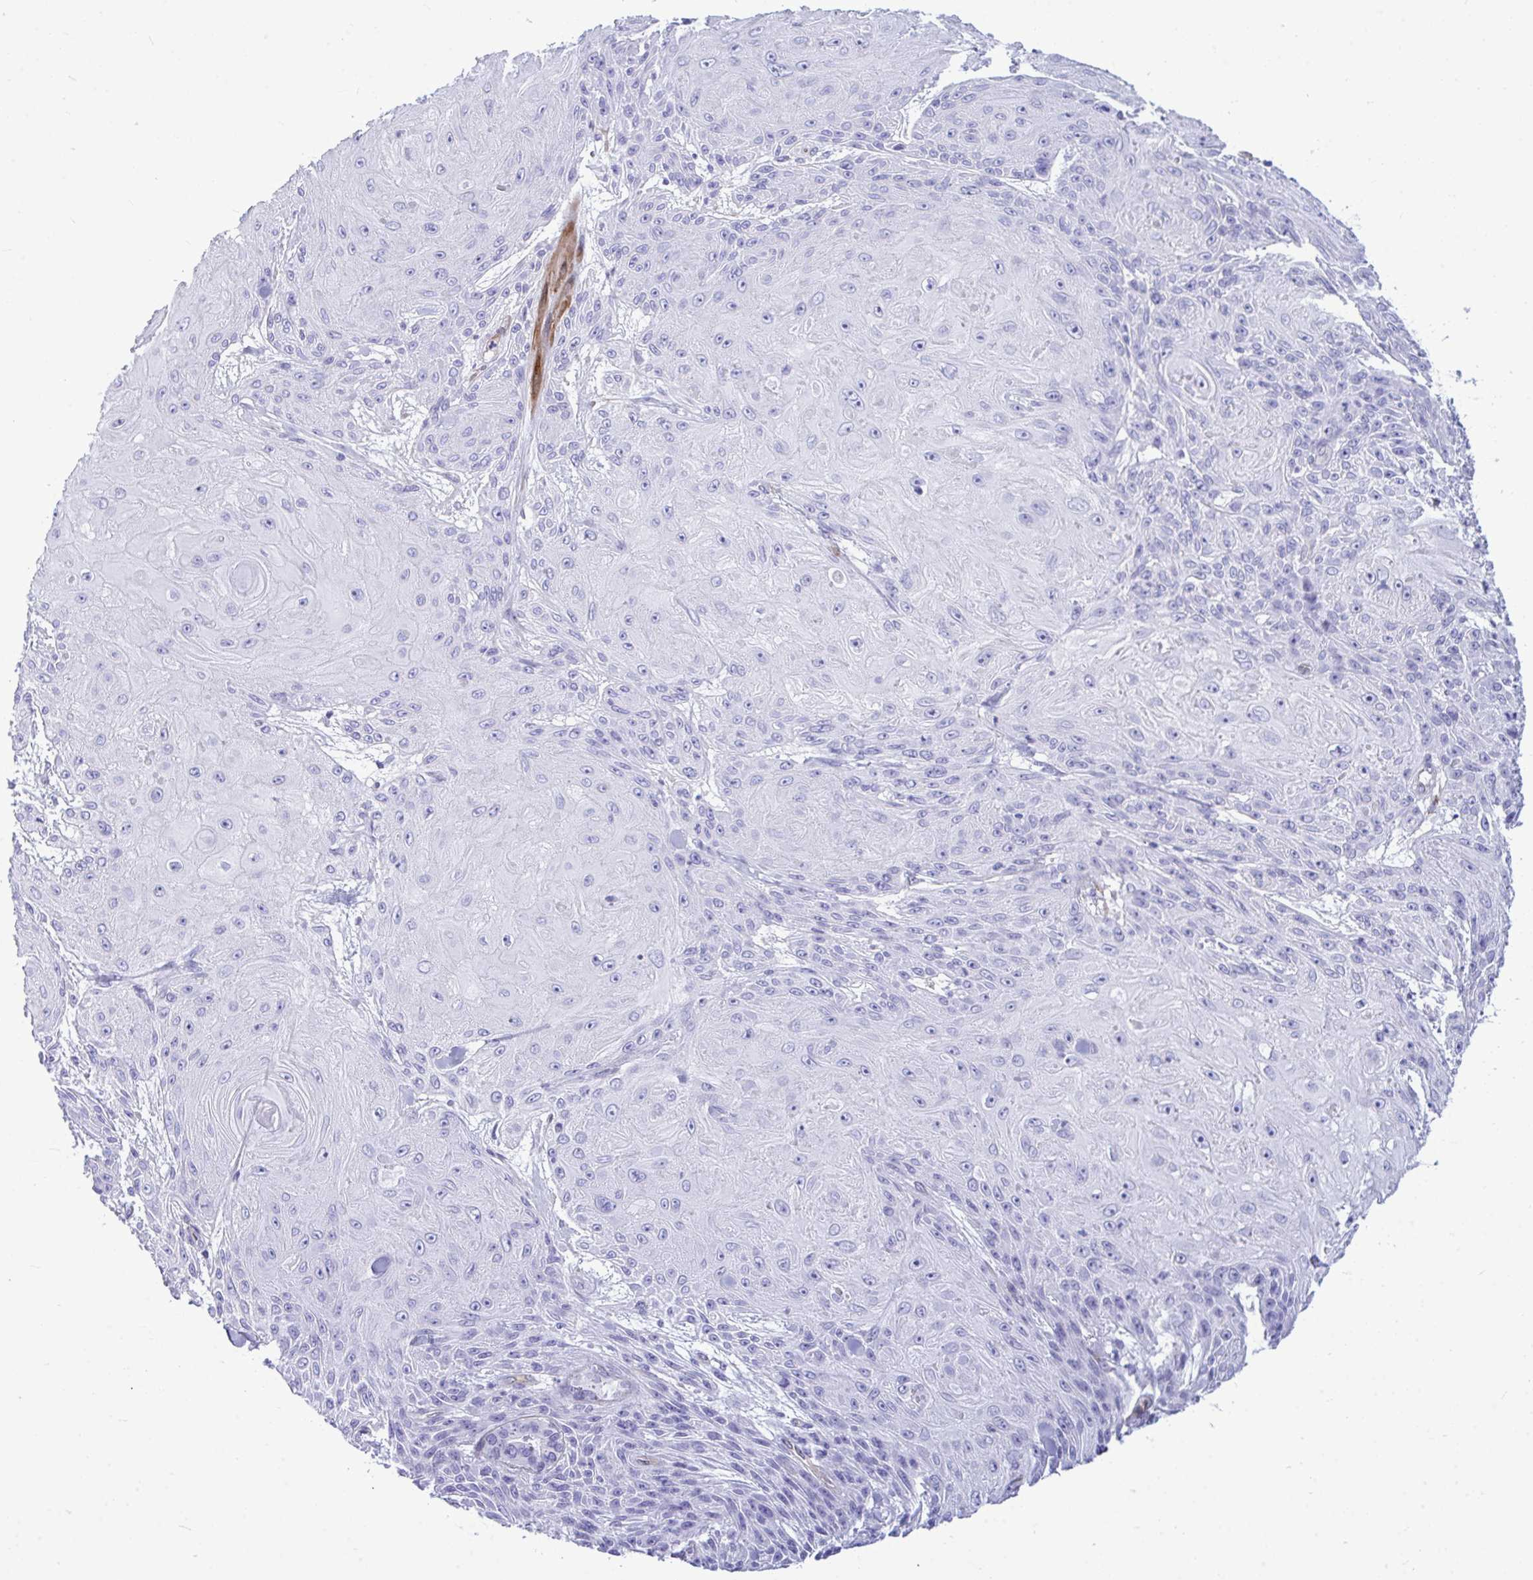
{"staining": {"intensity": "negative", "quantity": "none", "location": "none"}, "tissue": "skin cancer", "cell_type": "Tumor cells", "image_type": "cancer", "snomed": [{"axis": "morphology", "description": "Squamous cell carcinoma, NOS"}, {"axis": "topography", "description": "Skin"}], "caption": "This is an immunohistochemistry (IHC) photomicrograph of human skin cancer (squamous cell carcinoma). There is no staining in tumor cells.", "gene": "LIMS2", "patient": {"sex": "male", "age": 88}}